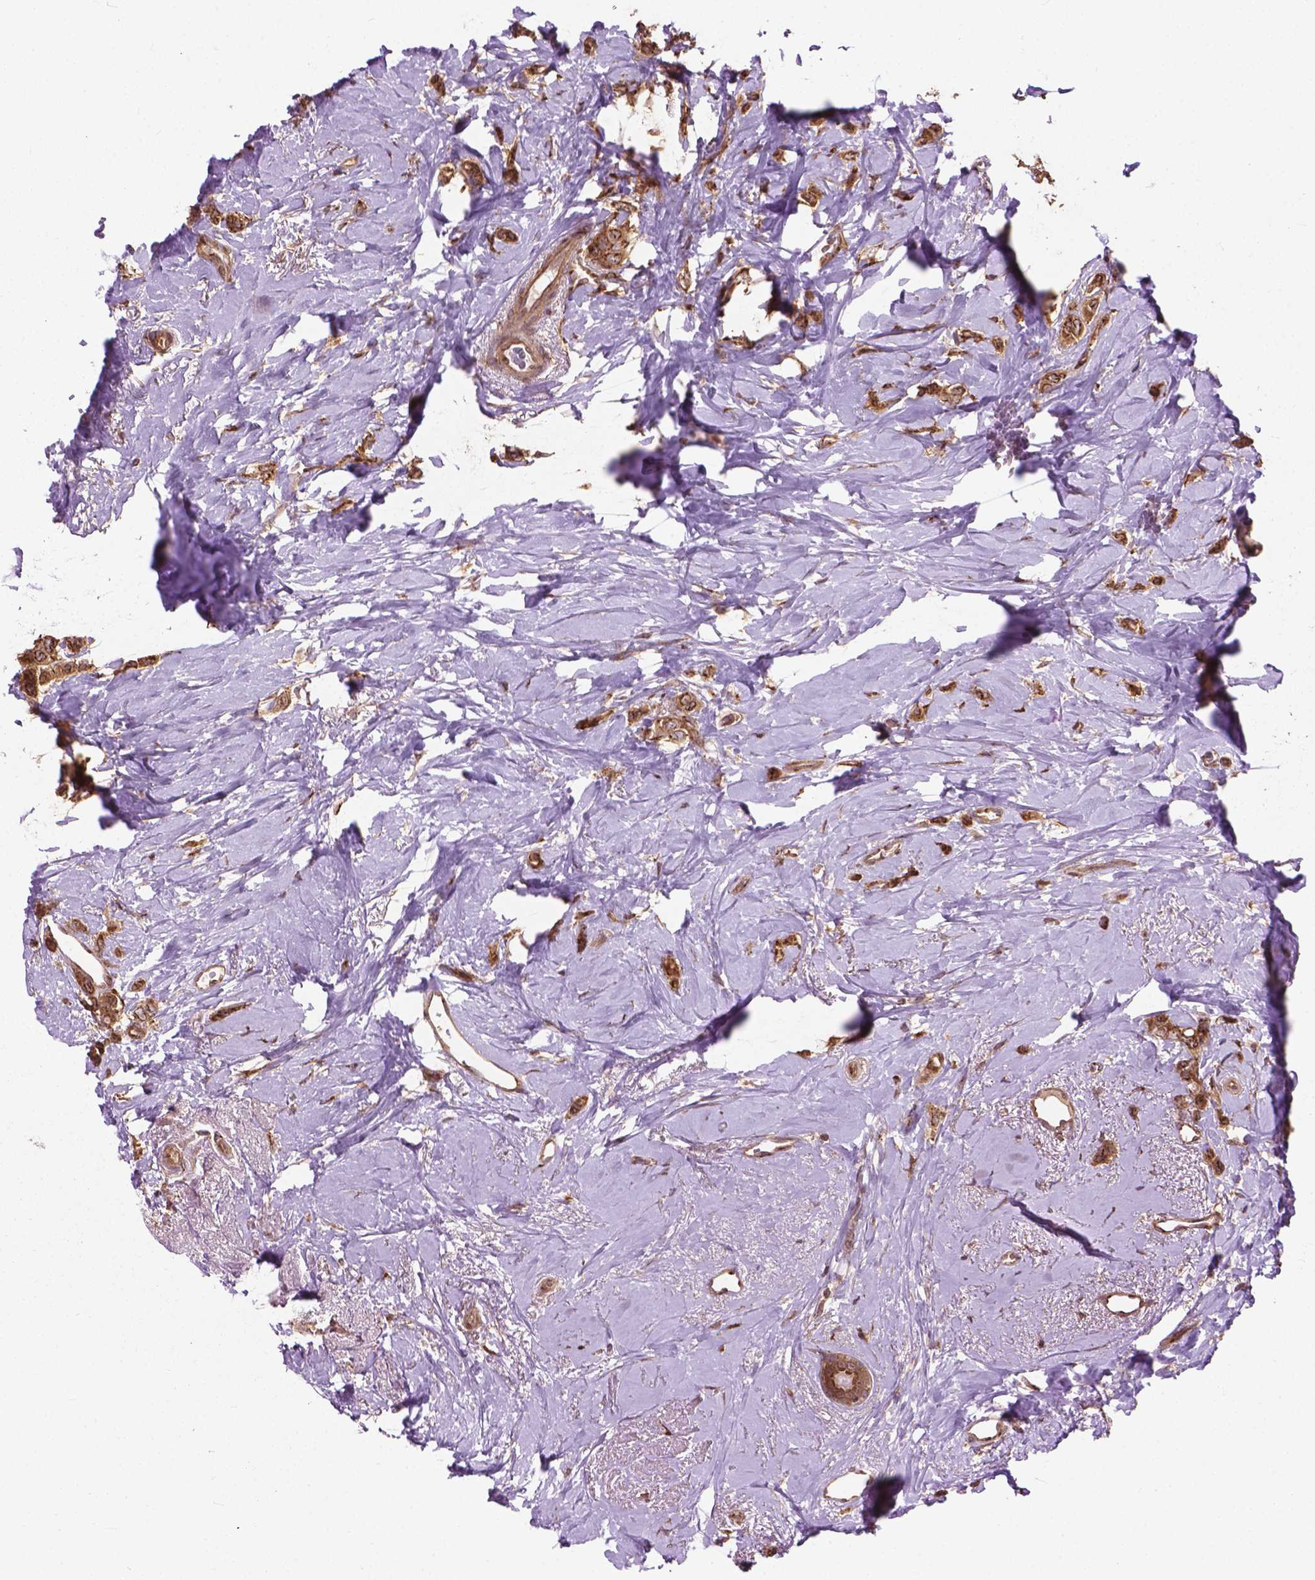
{"staining": {"intensity": "moderate", "quantity": ">75%", "location": "cytoplasmic/membranous"}, "tissue": "breast cancer", "cell_type": "Tumor cells", "image_type": "cancer", "snomed": [{"axis": "morphology", "description": "Lobular carcinoma"}, {"axis": "topography", "description": "Breast"}], "caption": "An immunohistochemistry image of neoplastic tissue is shown. Protein staining in brown labels moderate cytoplasmic/membranous positivity in lobular carcinoma (breast) within tumor cells.", "gene": "PPP1CB", "patient": {"sex": "female", "age": 66}}